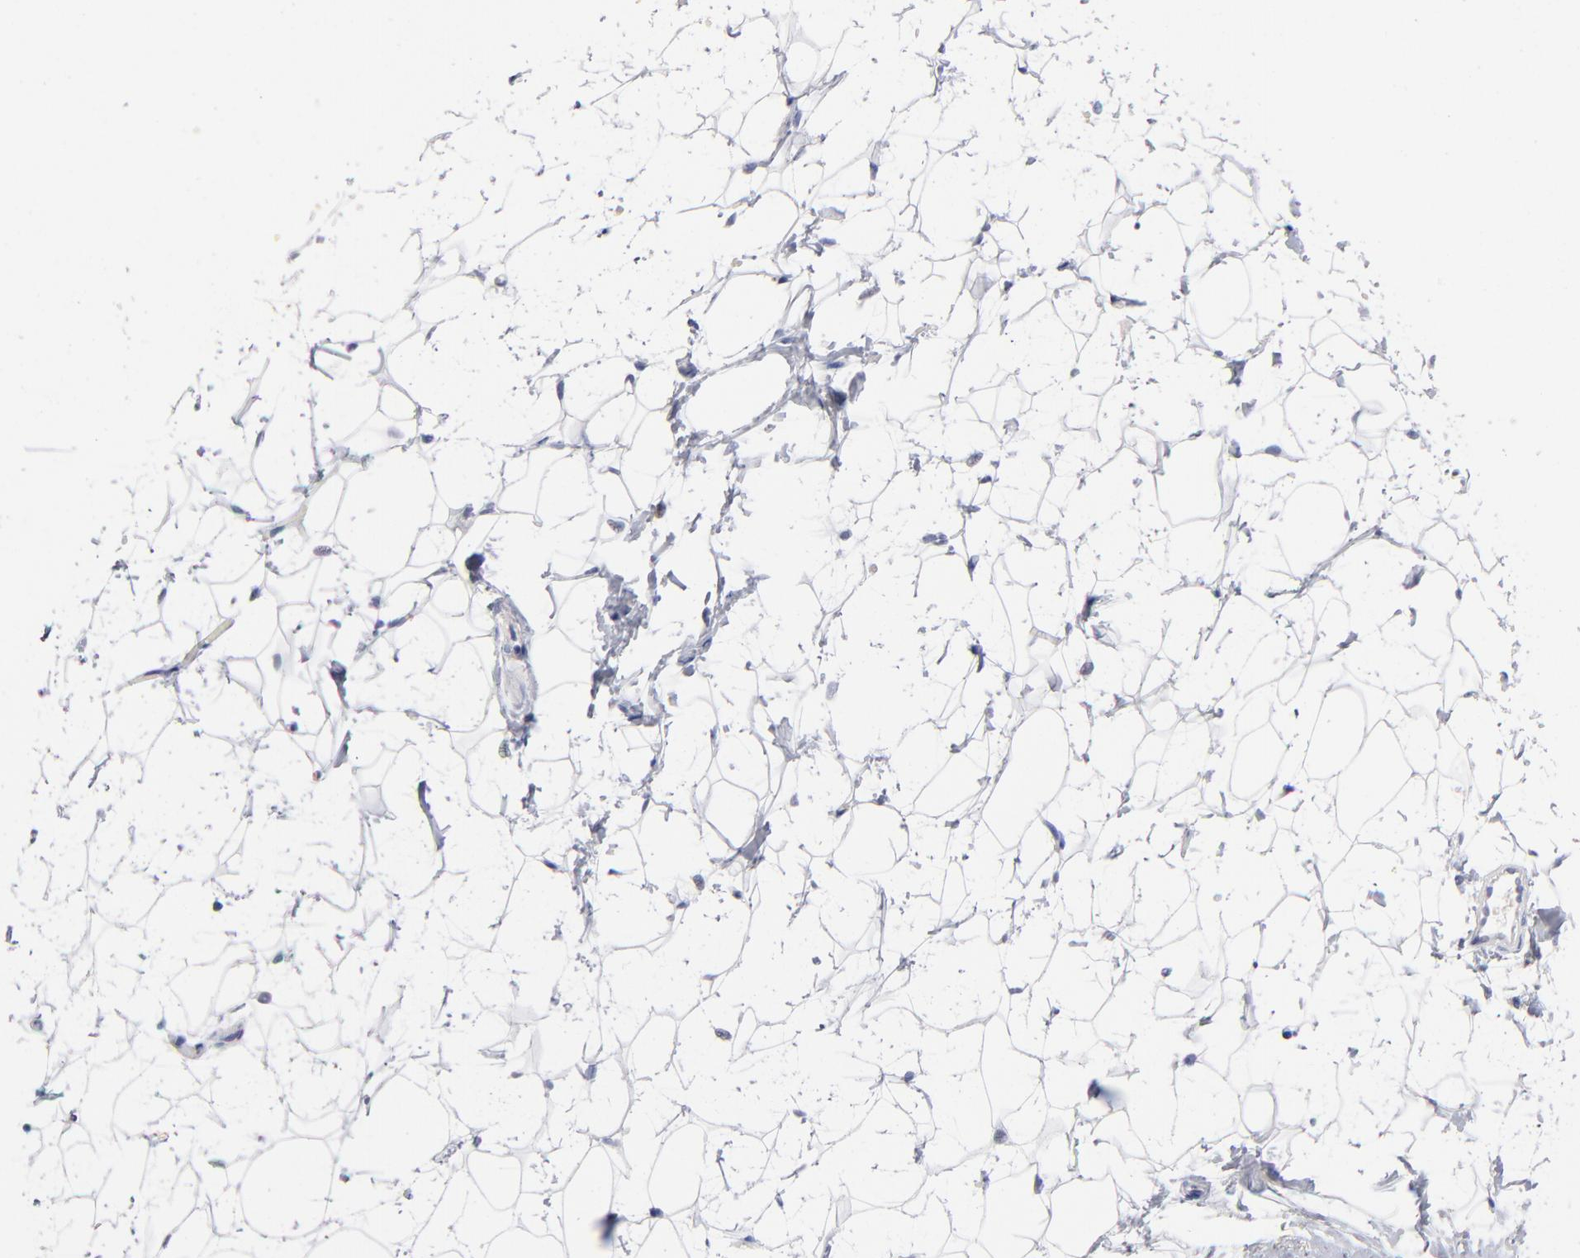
{"staining": {"intensity": "negative", "quantity": "none", "location": "none"}, "tissue": "breast", "cell_type": "Adipocytes", "image_type": "normal", "snomed": [{"axis": "morphology", "description": "Normal tissue, NOS"}, {"axis": "topography", "description": "Breast"}], "caption": "A high-resolution micrograph shows IHC staining of normal breast, which displays no significant expression in adipocytes.", "gene": "ARG1", "patient": {"sex": "female", "age": 22}}